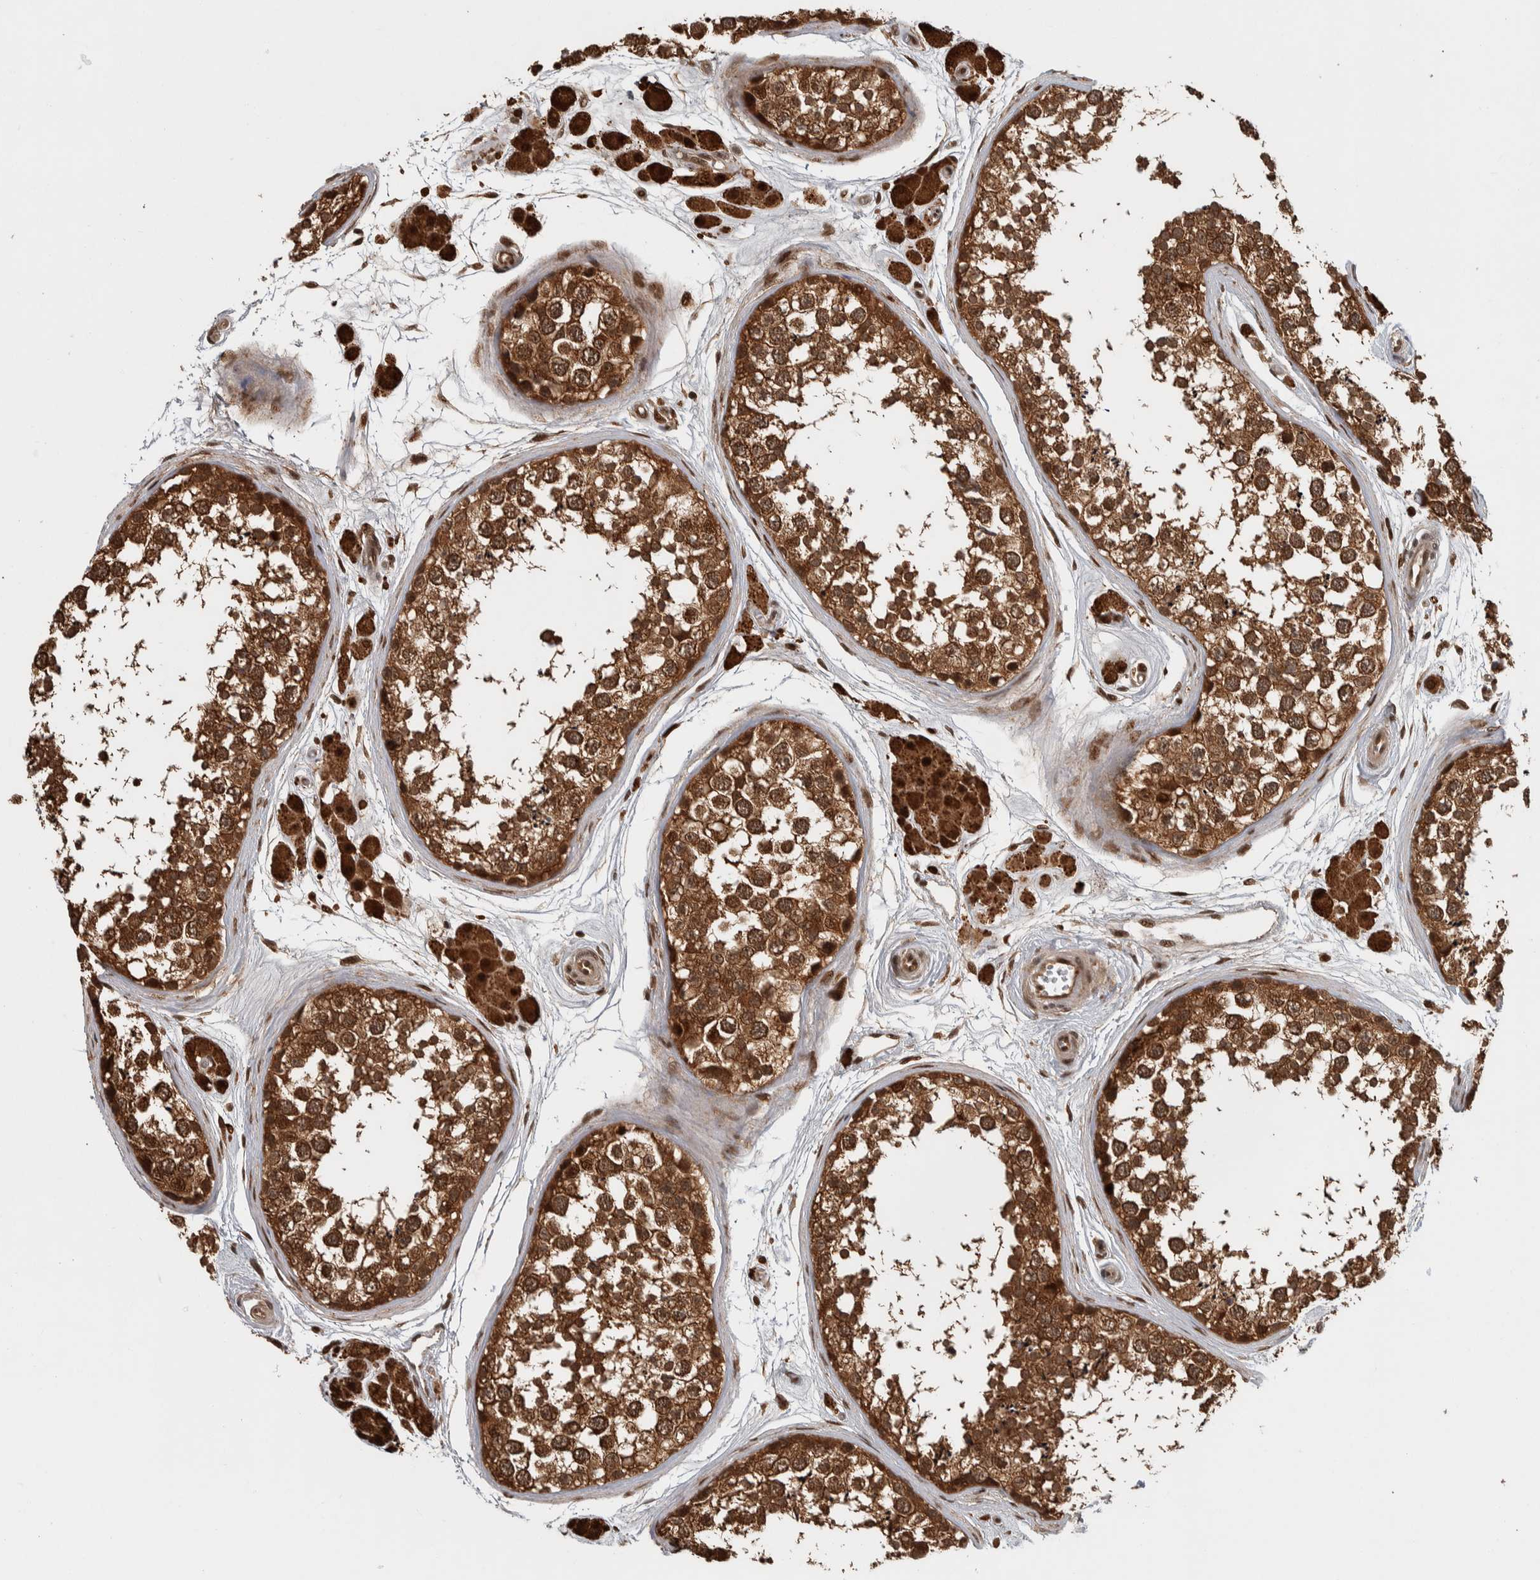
{"staining": {"intensity": "moderate", "quantity": ">75%", "location": "cytoplasmic/membranous,nuclear"}, "tissue": "testis", "cell_type": "Cells in seminiferous ducts", "image_type": "normal", "snomed": [{"axis": "morphology", "description": "Normal tissue, NOS"}, {"axis": "topography", "description": "Testis"}], "caption": "A medium amount of moderate cytoplasmic/membranous,nuclear positivity is appreciated in about >75% of cells in seminiferous ducts in unremarkable testis.", "gene": "RPS6KA4", "patient": {"sex": "male", "age": 56}}